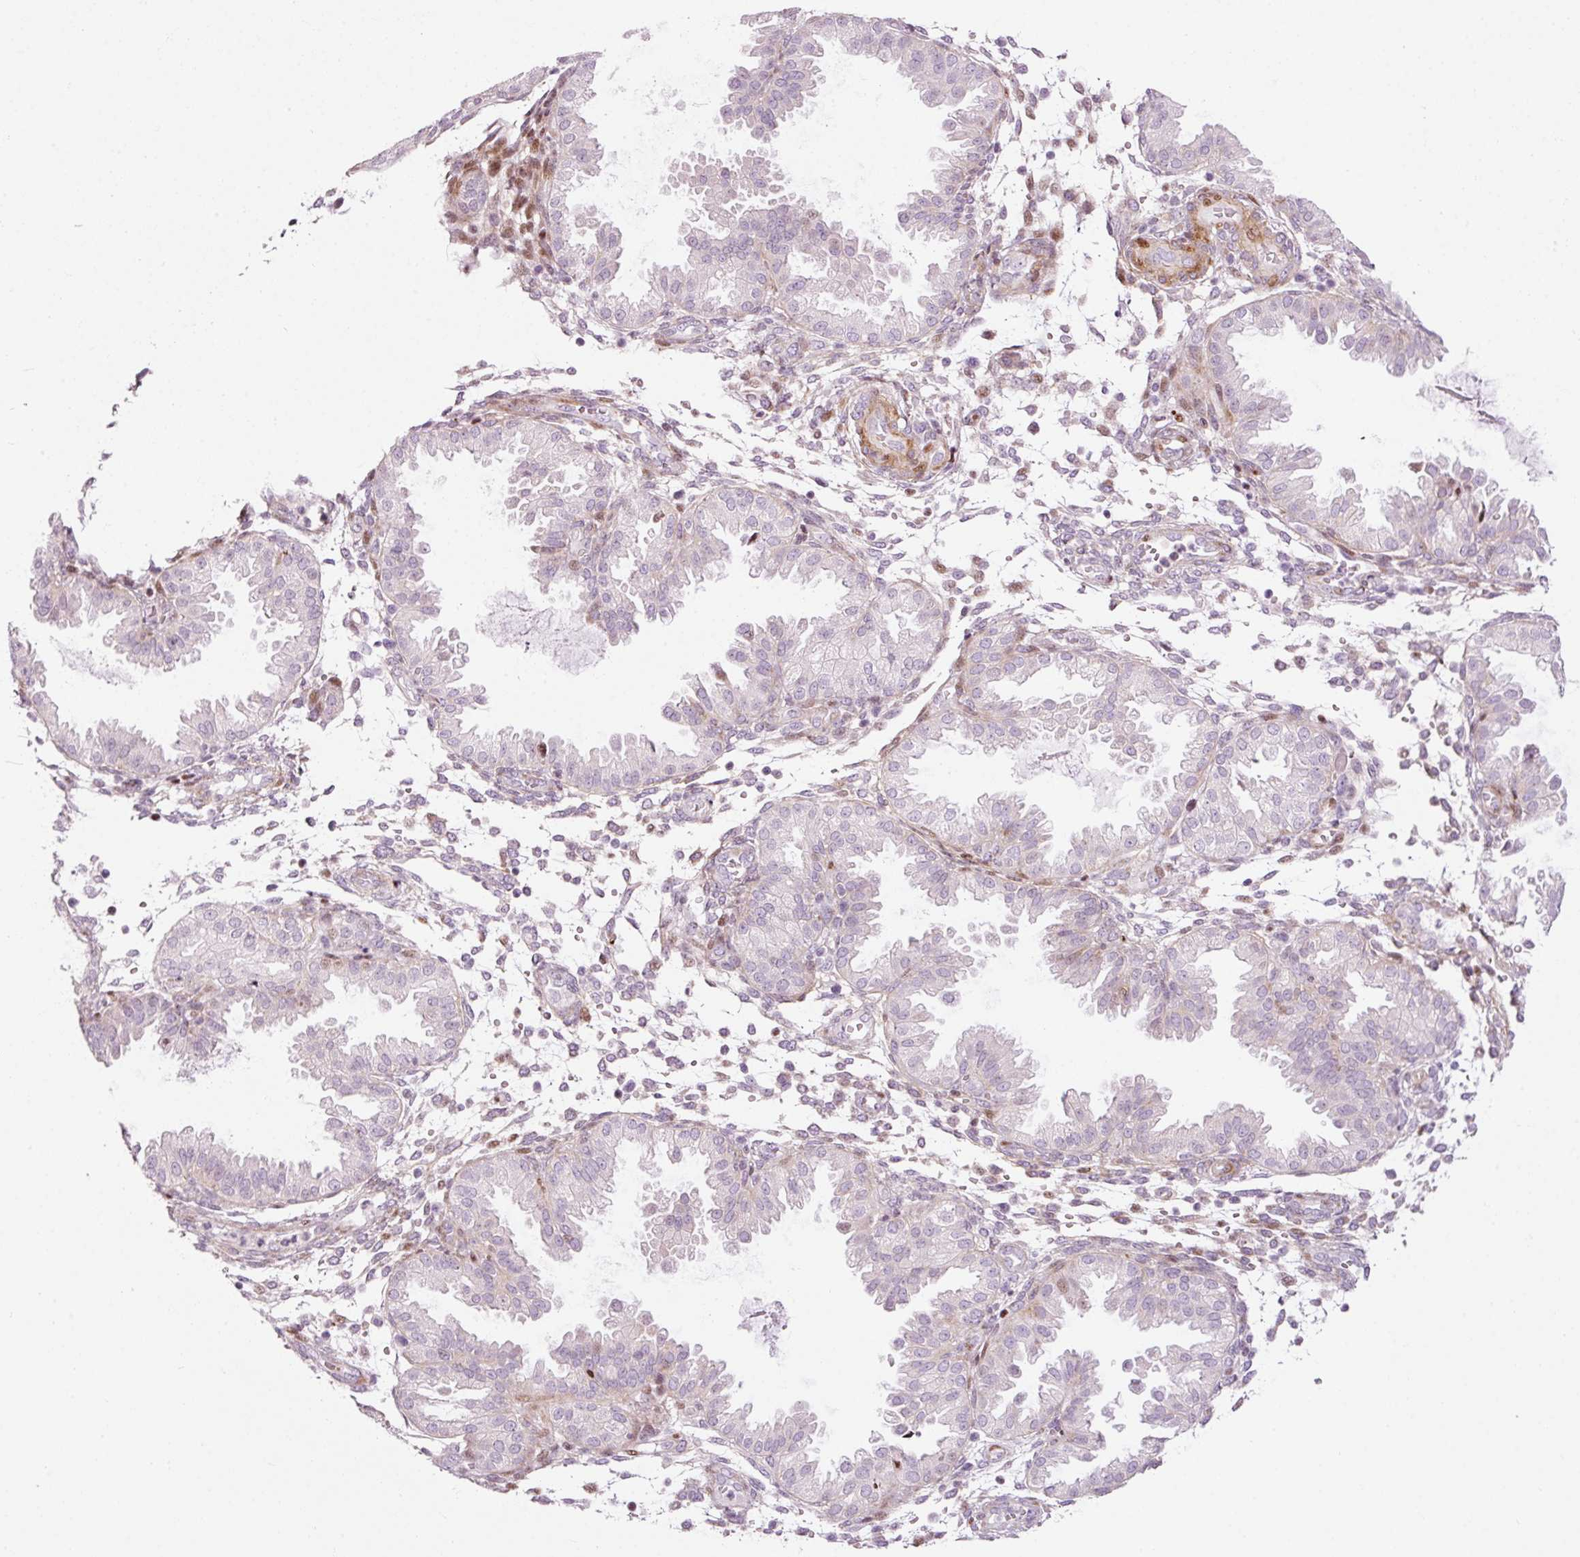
{"staining": {"intensity": "weak", "quantity": "<25%", "location": "nuclear"}, "tissue": "endometrium", "cell_type": "Cells in endometrial stroma", "image_type": "normal", "snomed": [{"axis": "morphology", "description": "Normal tissue, NOS"}, {"axis": "topography", "description": "Endometrium"}], "caption": "The image shows no significant positivity in cells in endometrial stroma of endometrium. (DAB (3,3'-diaminobenzidine) IHC visualized using brightfield microscopy, high magnification).", "gene": "ANKRD20A1", "patient": {"sex": "female", "age": 33}}